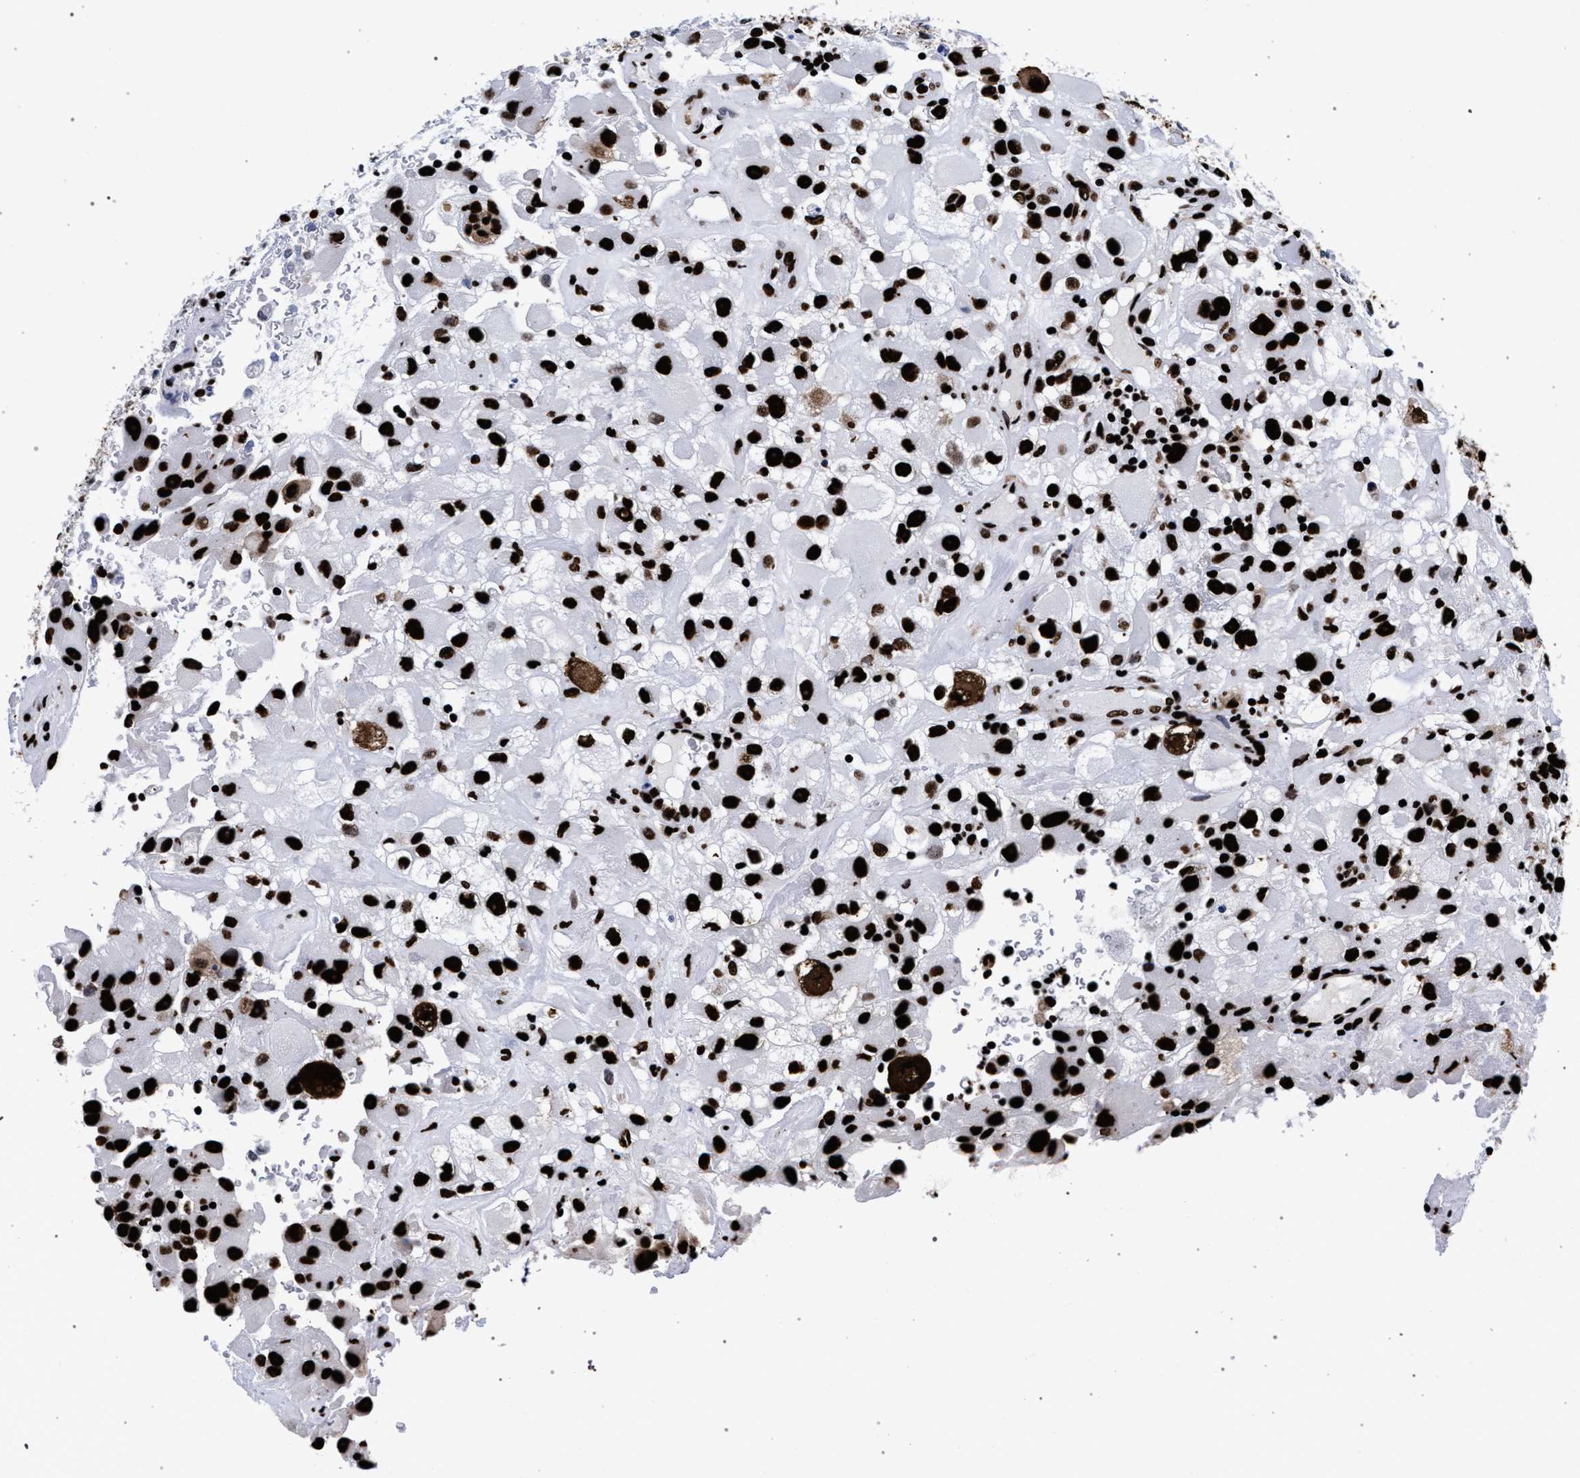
{"staining": {"intensity": "strong", "quantity": ">75%", "location": "nuclear"}, "tissue": "renal cancer", "cell_type": "Tumor cells", "image_type": "cancer", "snomed": [{"axis": "morphology", "description": "Adenocarcinoma, NOS"}, {"axis": "topography", "description": "Kidney"}], "caption": "High-magnification brightfield microscopy of renal cancer (adenocarcinoma) stained with DAB (brown) and counterstained with hematoxylin (blue). tumor cells exhibit strong nuclear staining is present in about>75% of cells.", "gene": "HNRNPA1", "patient": {"sex": "female", "age": 52}}